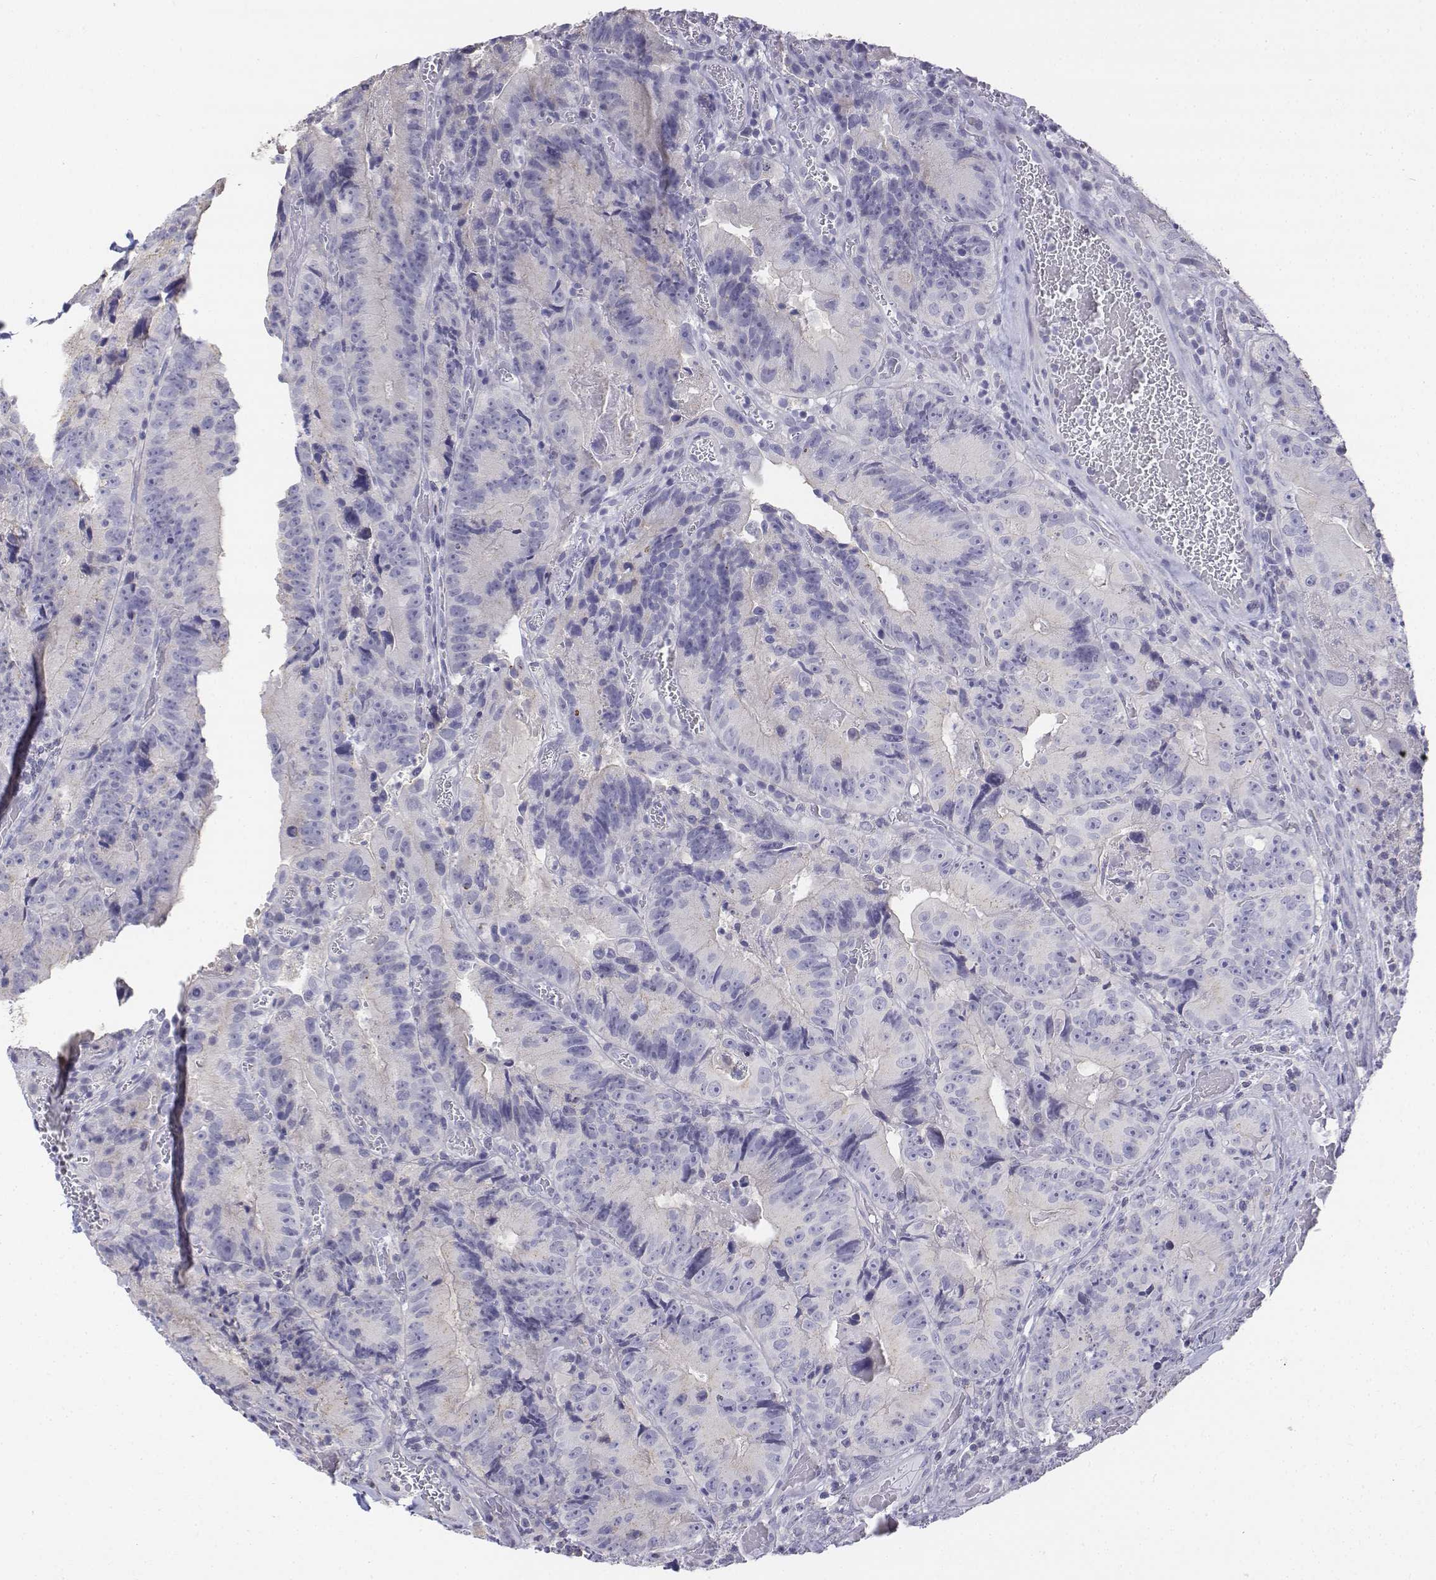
{"staining": {"intensity": "negative", "quantity": "none", "location": "none"}, "tissue": "colorectal cancer", "cell_type": "Tumor cells", "image_type": "cancer", "snomed": [{"axis": "morphology", "description": "Adenocarcinoma, NOS"}, {"axis": "topography", "description": "Colon"}], "caption": "Tumor cells are negative for protein expression in human adenocarcinoma (colorectal).", "gene": "LGSN", "patient": {"sex": "female", "age": 86}}